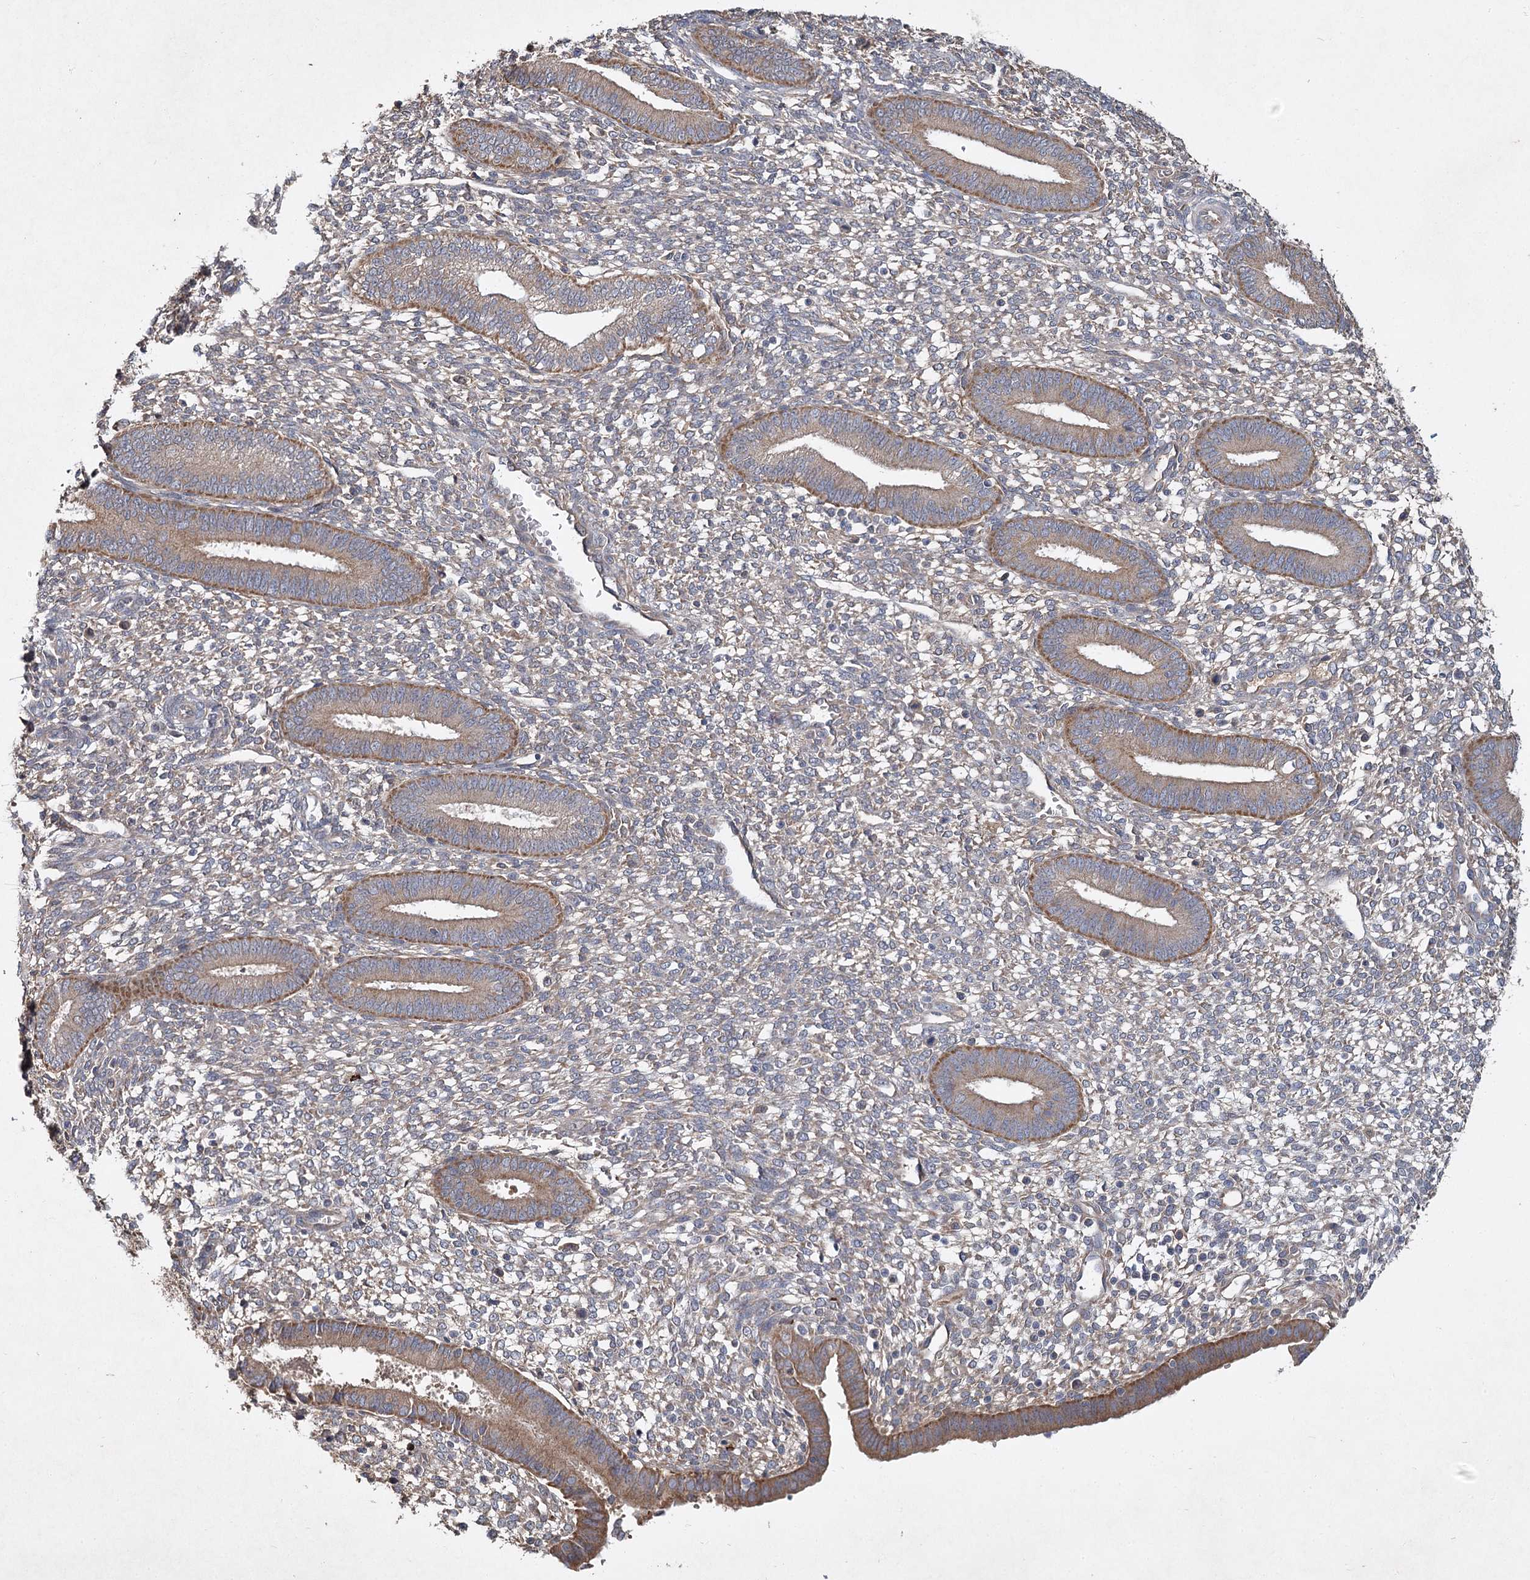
{"staining": {"intensity": "negative", "quantity": "none", "location": "none"}, "tissue": "endometrium", "cell_type": "Cells in endometrial stroma", "image_type": "normal", "snomed": [{"axis": "morphology", "description": "Normal tissue, NOS"}, {"axis": "topography", "description": "Endometrium"}], "caption": "This micrograph is of benign endometrium stained with immunohistochemistry to label a protein in brown with the nuclei are counter-stained blue. There is no staining in cells in endometrial stroma.", "gene": "MFN1", "patient": {"sex": "female", "age": 46}}